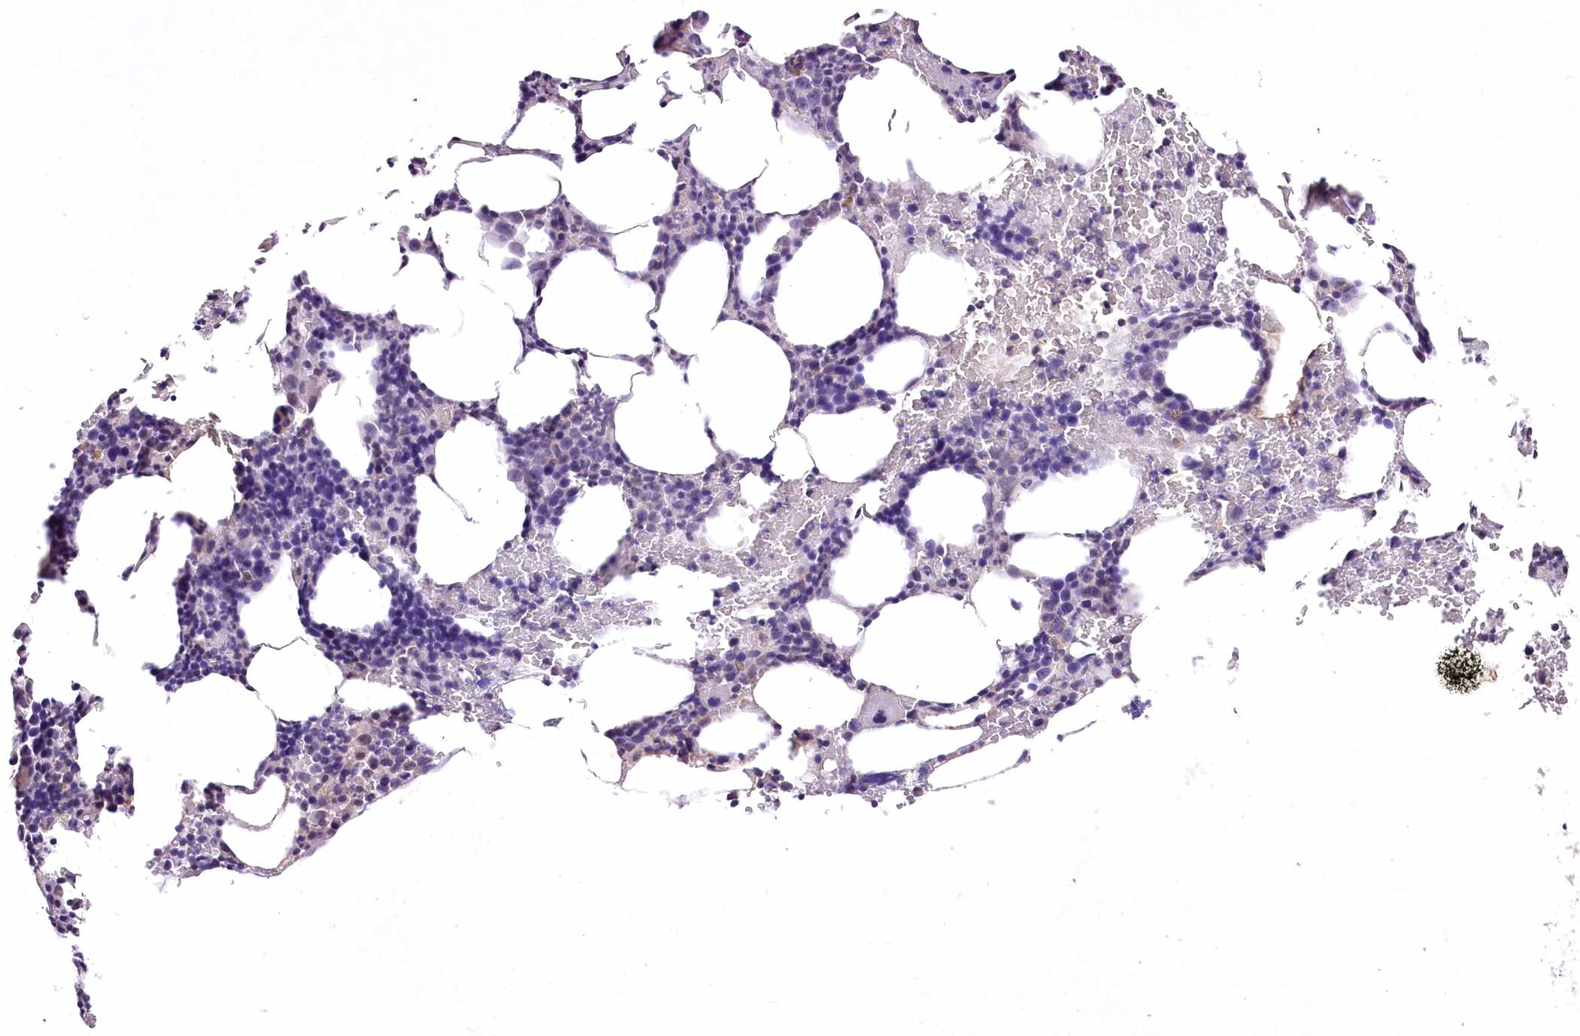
{"staining": {"intensity": "negative", "quantity": "none", "location": "none"}, "tissue": "bone marrow", "cell_type": "Hematopoietic cells", "image_type": "normal", "snomed": [{"axis": "morphology", "description": "Normal tissue, NOS"}, {"axis": "topography", "description": "Bone marrow"}], "caption": "The micrograph exhibits no staining of hematopoietic cells in benign bone marrow.", "gene": "ENPP1", "patient": {"sex": "male", "age": 62}}